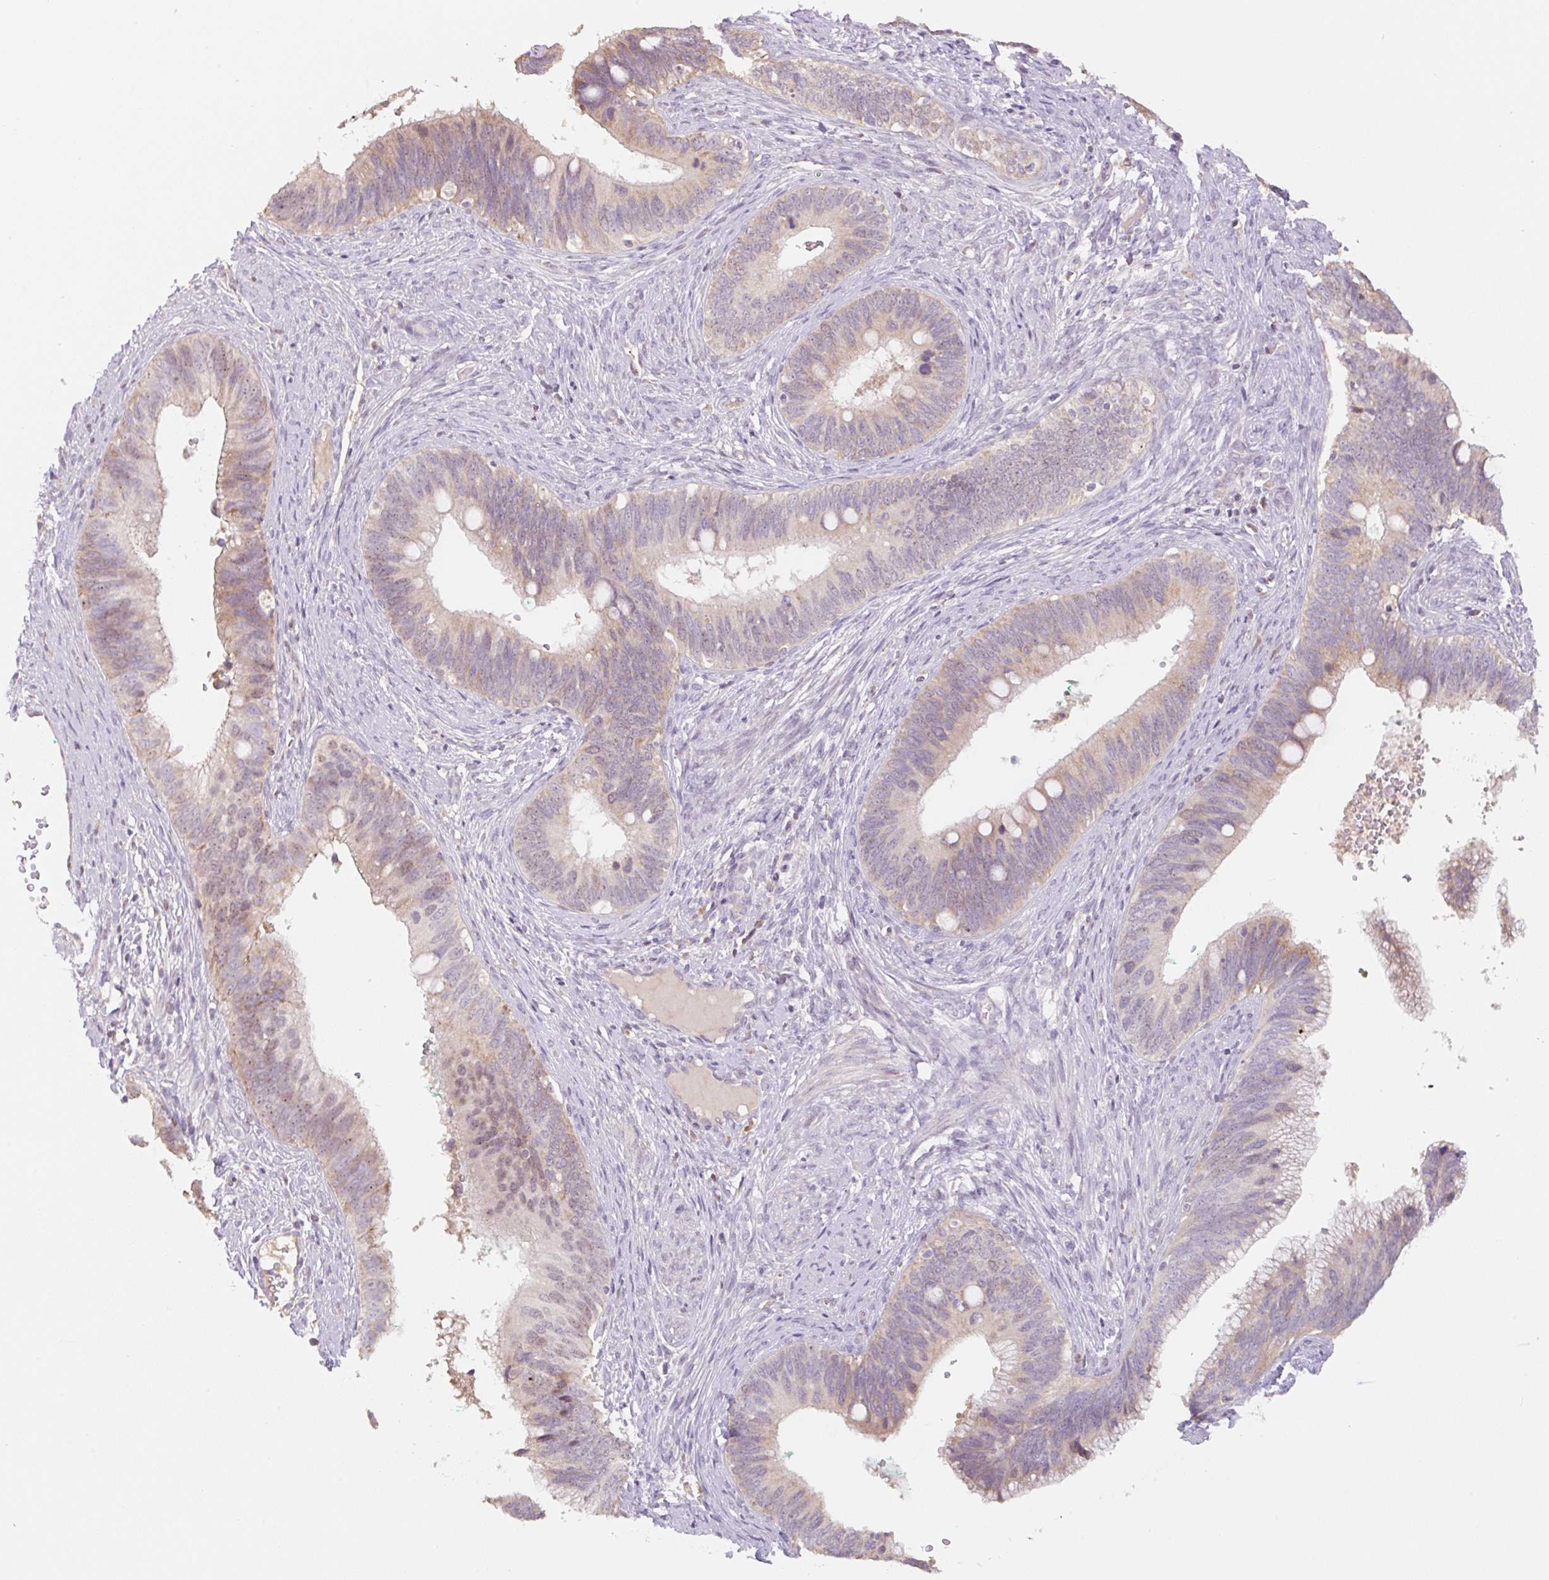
{"staining": {"intensity": "weak", "quantity": ">75%", "location": "cytoplasmic/membranous,nuclear"}, "tissue": "cervical cancer", "cell_type": "Tumor cells", "image_type": "cancer", "snomed": [{"axis": "morphology", "description": "Adenocarcinoma, NOS"}, {"axis": "topography", "description": "Cervix"}], "caption": "Protein staining of cervical adenocarcinoma tissue exhibits weak cytoplasmic/membranous and nuclear staining in approximately >75% of tumor cells. Immunohistochemistry stains the protein in brown and the nuclei are stained blue.", "gene": "MIA2", "patient": {"sex": "female", "age": 42}}